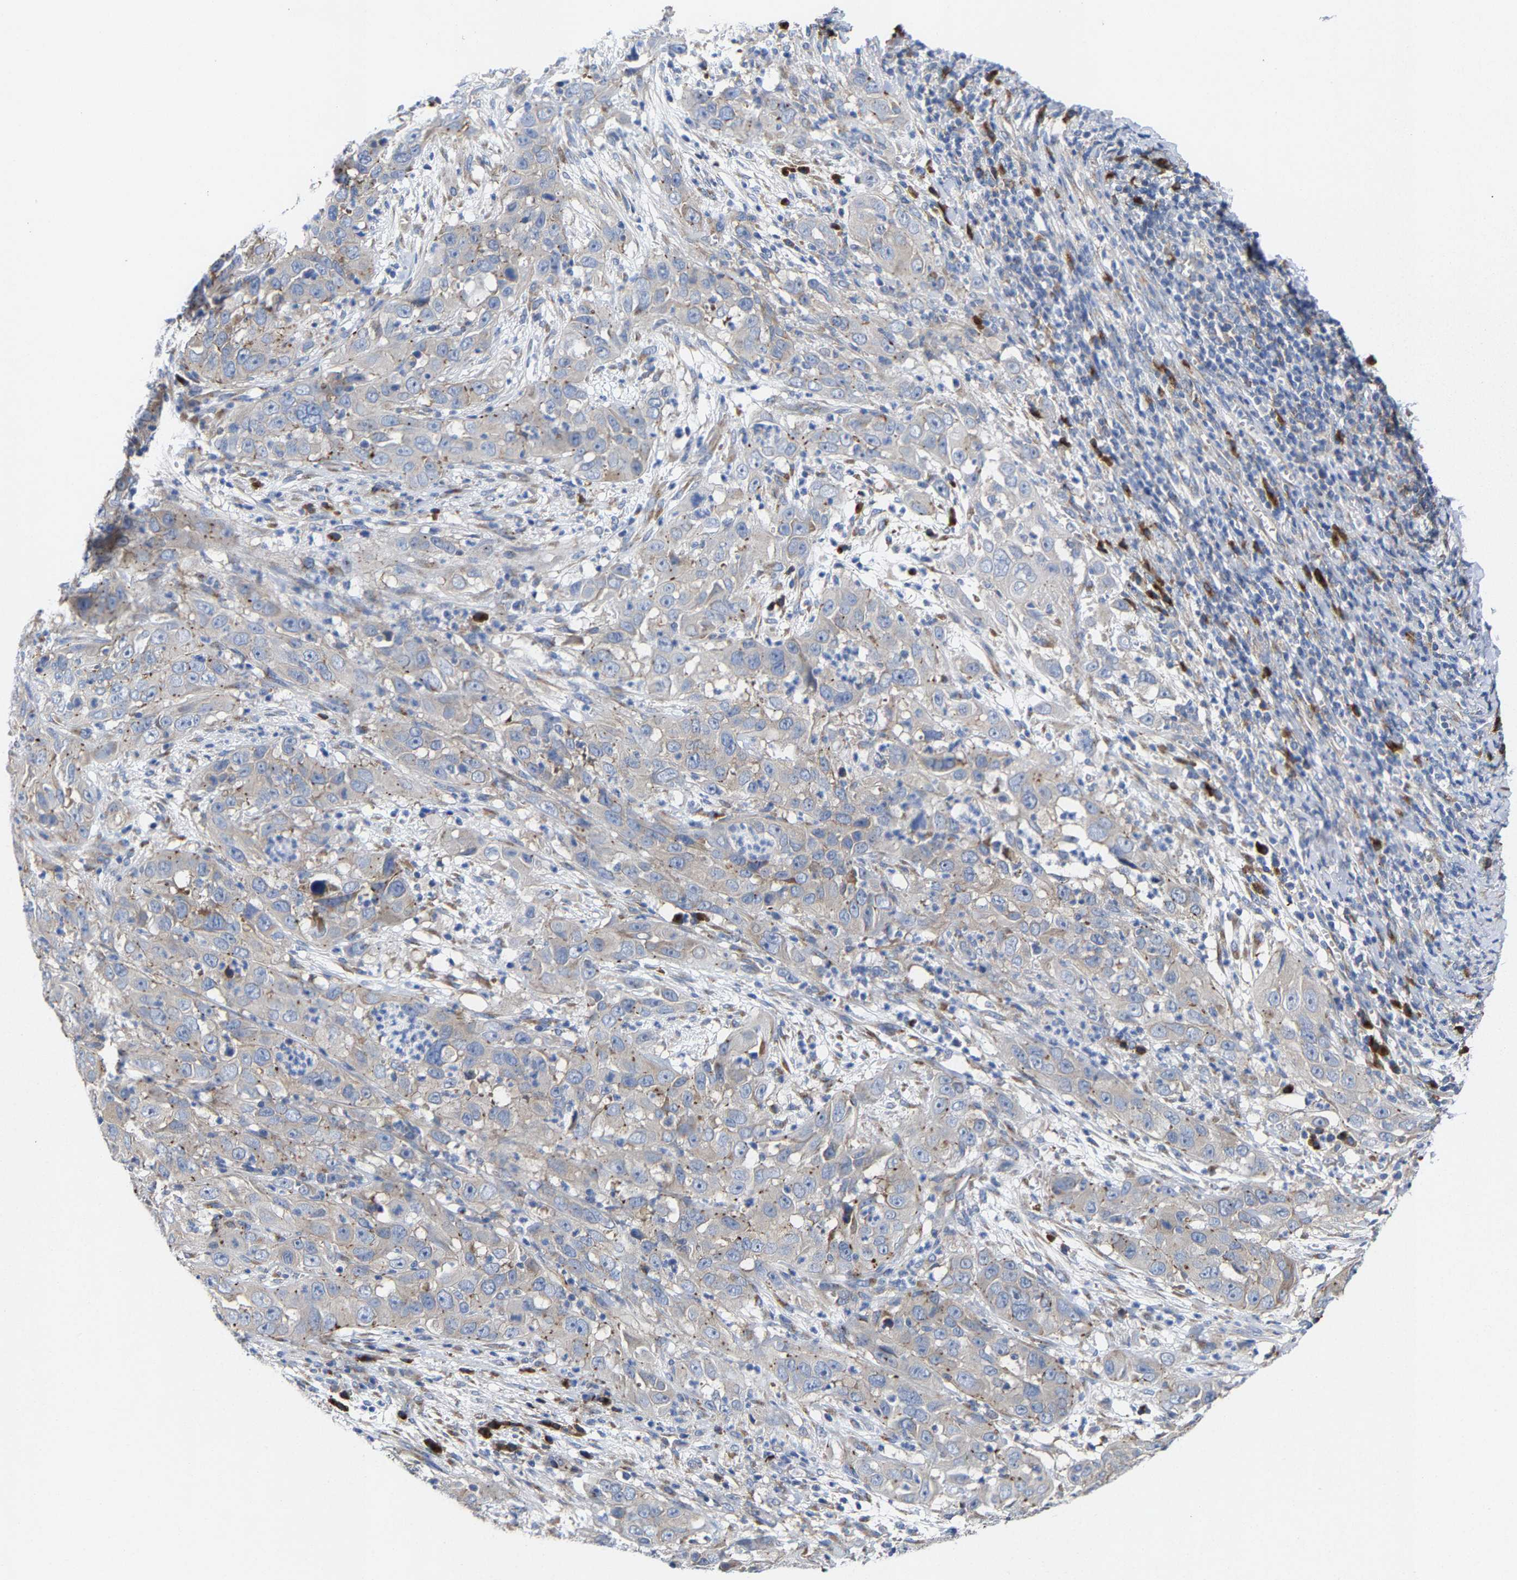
{"staining": {"intensity": "weak", "quantity": "<25%", "location": "cytoplasmic/membranous"}, "tissue": "cervical cancer", "cell_type": "Tumor cells", "image_type": "cancer", "snomed": [{"axis": "morphology", "description": "Squamous cell carcinoma, NOS"}, {"axis": "topography", "description": "Cervix"}], "caption": "A high-resolution histopathology image shows IHC staining of cervical squamous cell carcinoma, which exhibits no significant positivity in tumor cells.", "gene": "PPP1R15A", "patient": {"sex": "female", "age": 32}}